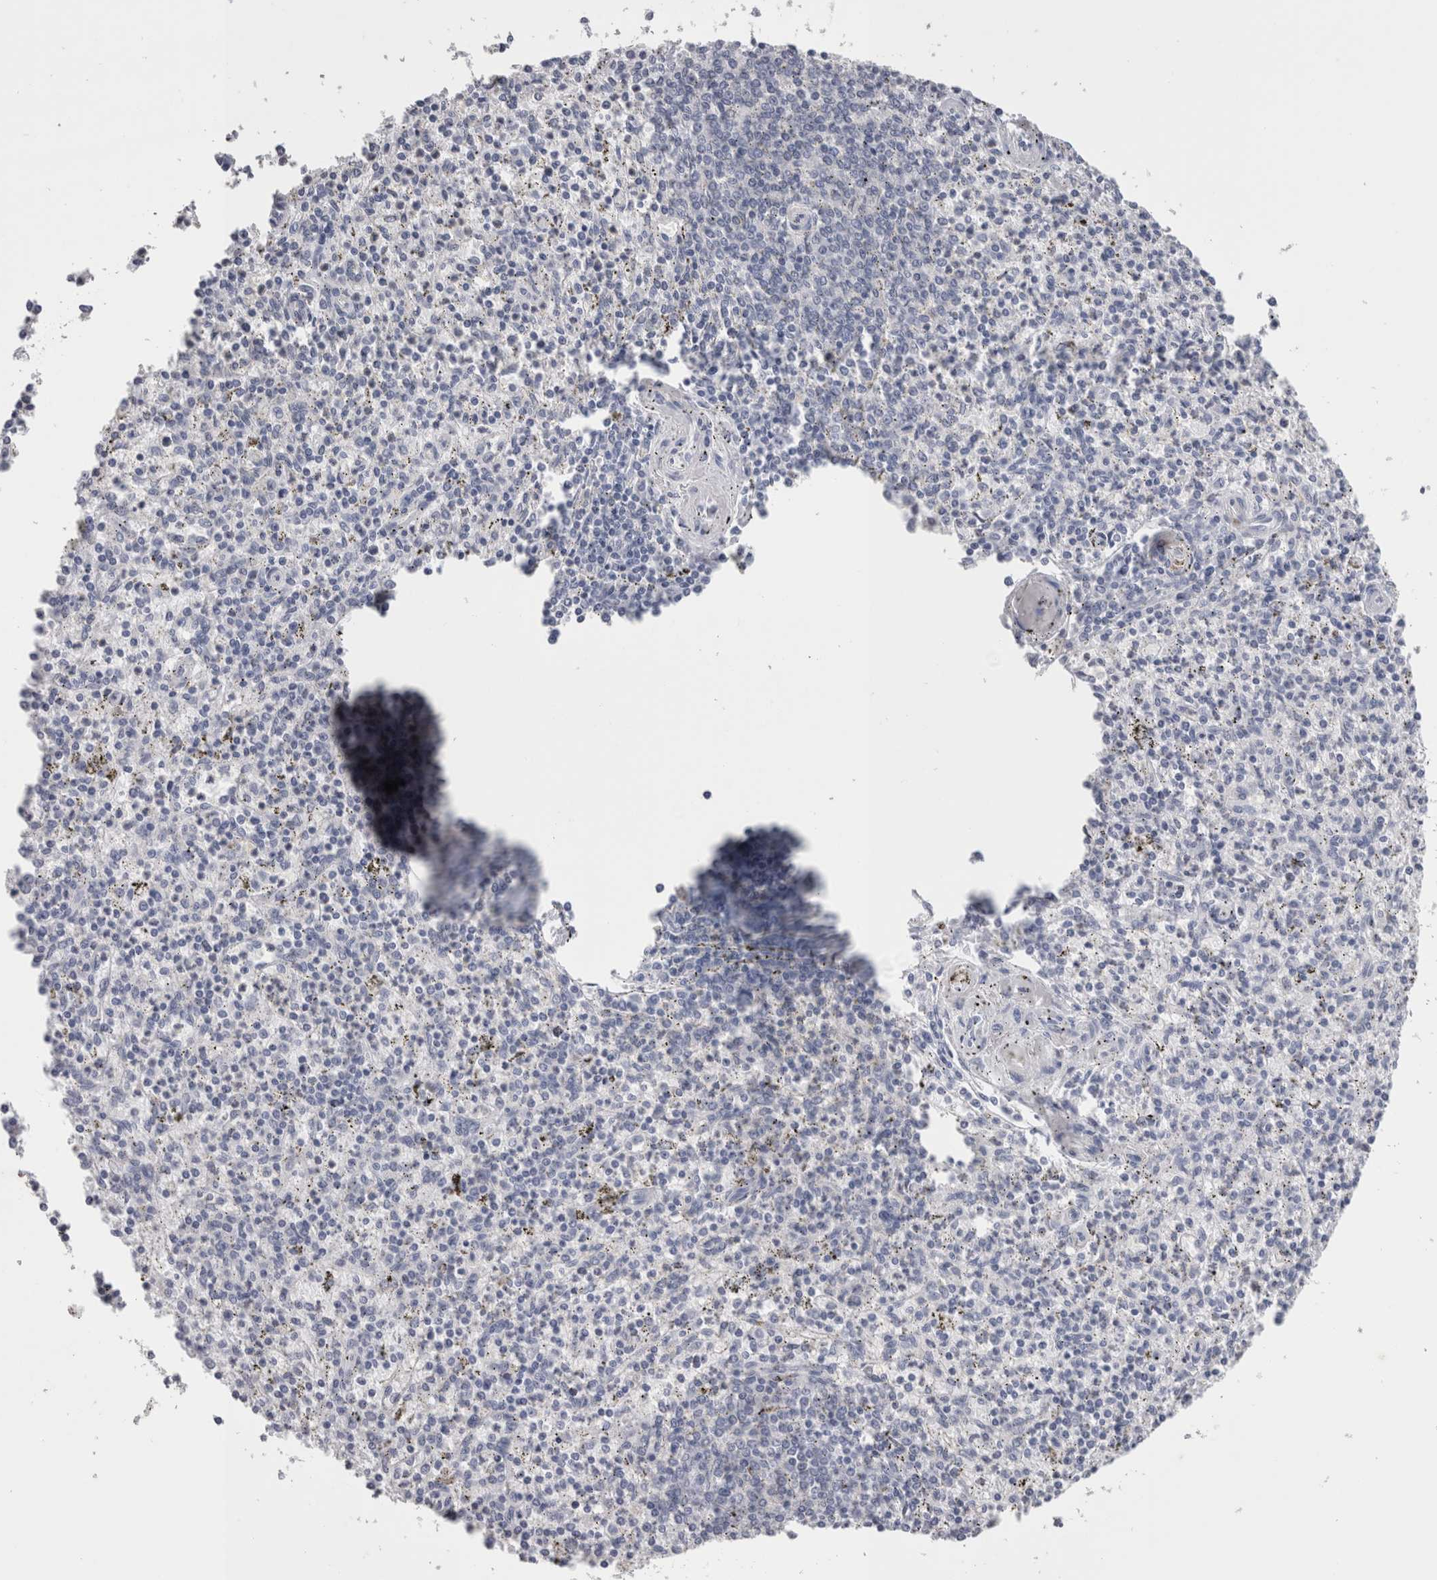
{"staining": {"intensity": "negative", "quantity": "none", "location": "none"}, "tissue": "spleen", "cell_type": "Cells in red pulp", "image_type": "normal", "snomed": [{"axis": "morphology", "description": "Normal tissue, NOS"}, {"axis": "topography", "description": "Spleen"}], "caption": "The photomicrograph displays no significant expression in cells in red pulp of spleen.", "gene": "CA8", "patient": {"sex": "male", "age": 72}}